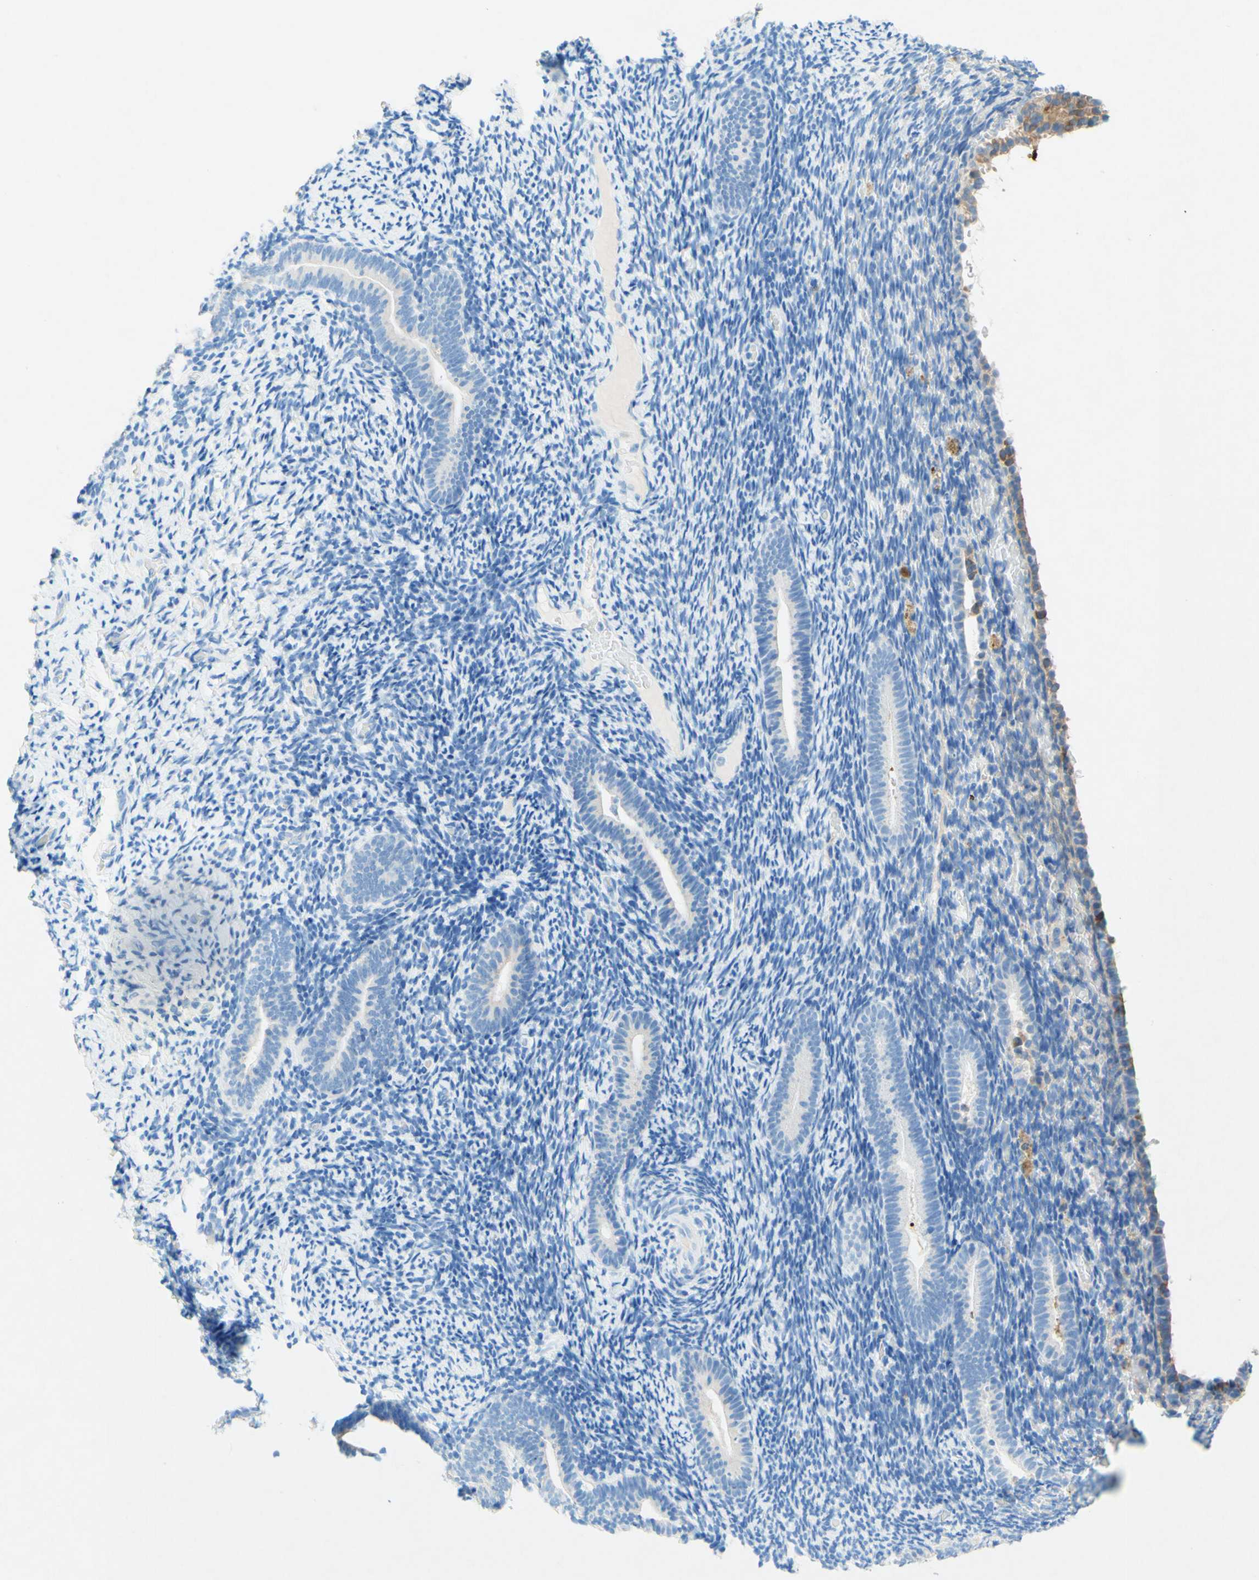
{"staining": {"intensity": "negative", "quantity": "none", "location": "none"}, "tissue": "endometrium", "cell_type": "Cells in endometrial stroma", "image_type": "normal", "snomed": [{"axis": "morphology", "description": "Normal tissue, NOS"}, {"axis": "topography", "description": "Endometrium"}], "caption": "This photomicrograph is of normal endometrium stained with immunohistochemistry to label a protein in brown with the nuclei are counter-stained blue. There is no positivity in cells in endometrial stroma. (Stains: DAB immunohistochemistry with hematoxylin counter stain, Microscopy: brightfield microscopy at high magnification).", "gene": "SLC46A1", "patient": {"sex": "female", "age": 51}}